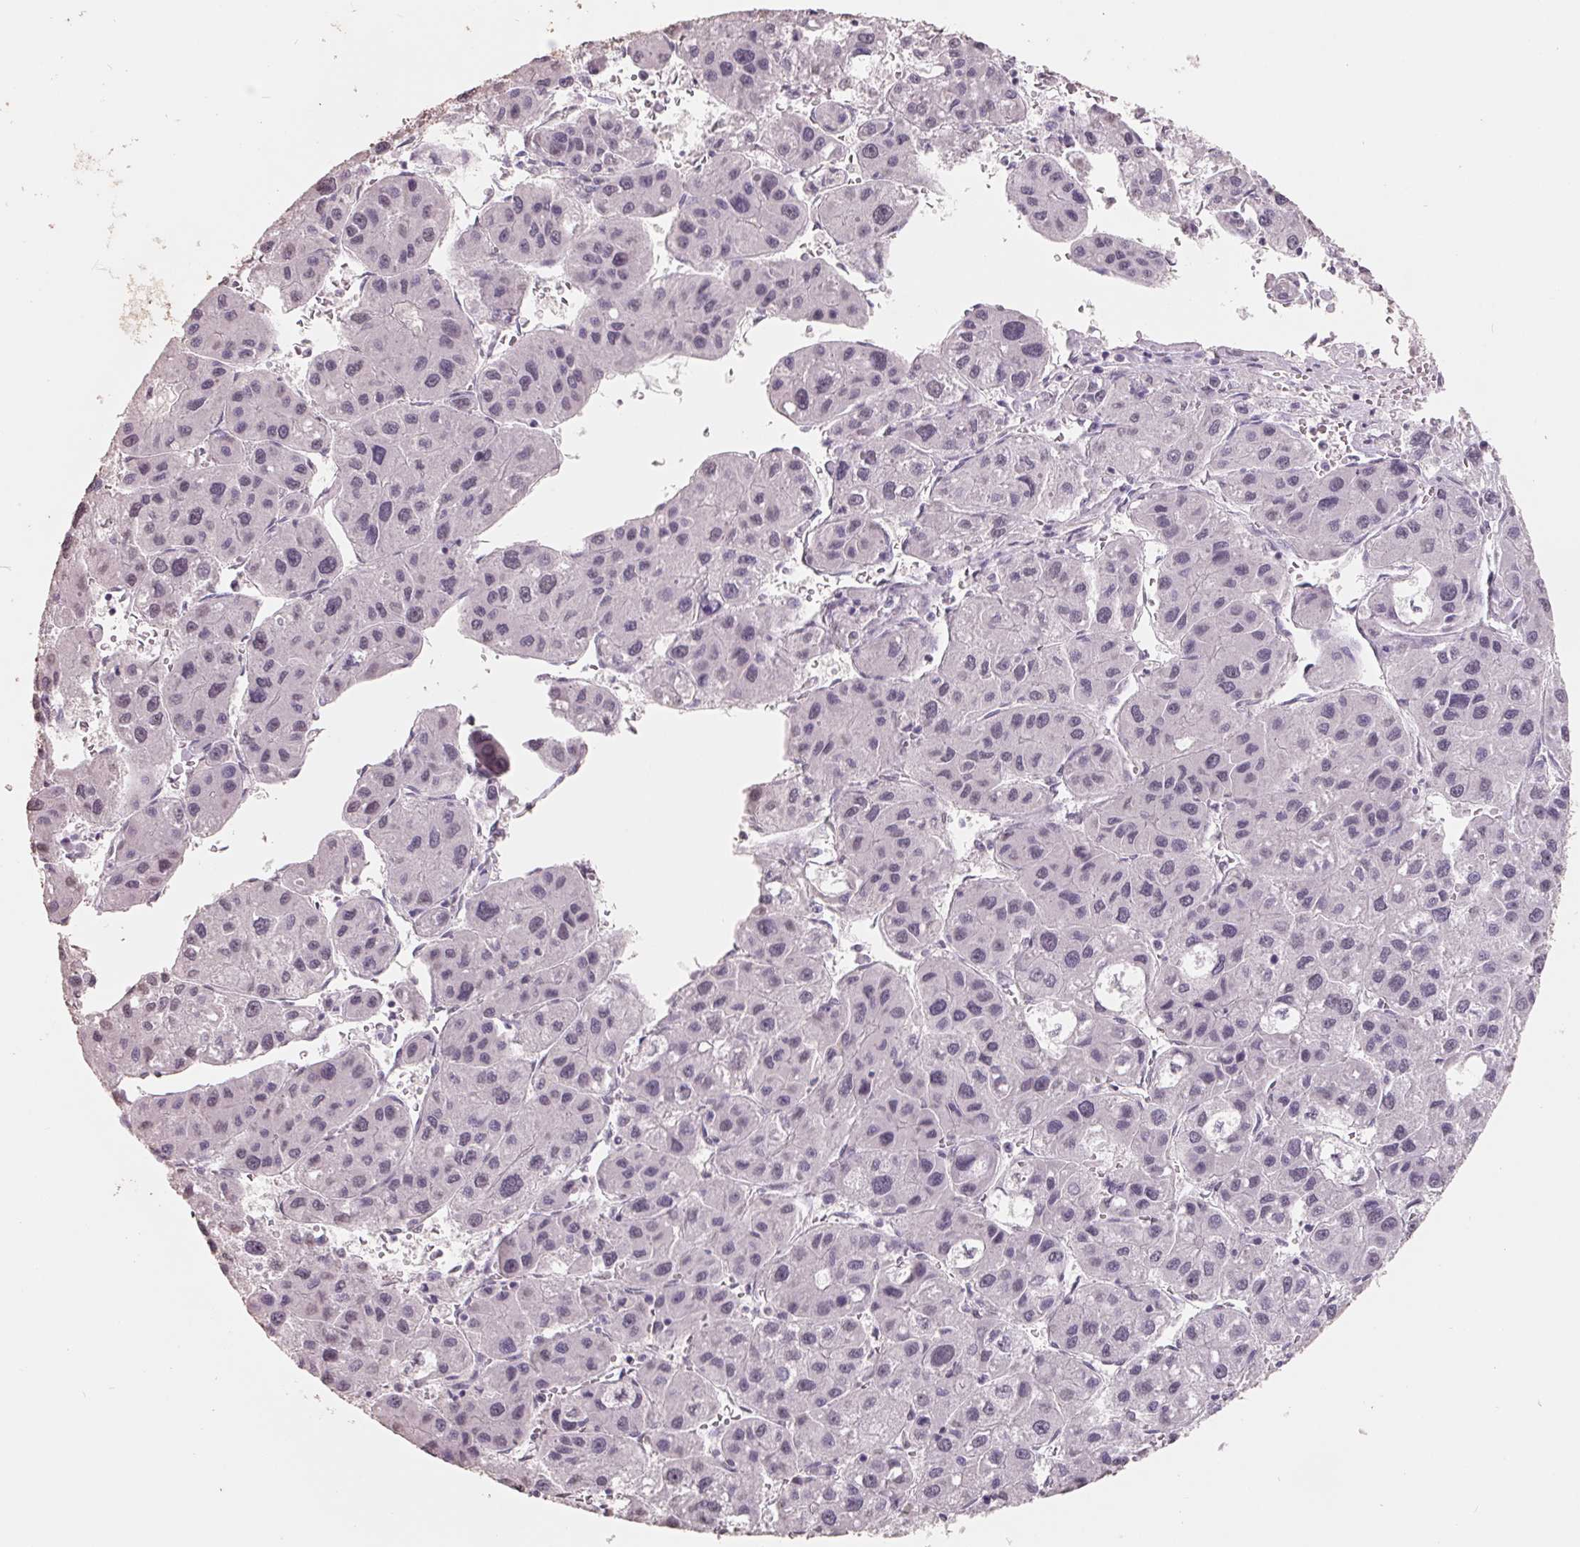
{"staining": {"intensity": "negative", "quantity": "none", "location": "none"}, "tissue": "liver cancer", "cell_type": "Tumor cells", "image_type": "cancer", "snomed": [{"axis": "morphology", "description": "Carcinoma, Hepatocellular, NOS"}, {"axis": "topography", "description": "Liver"}], "caption": "Protein analysis of liver cancer (hepatocellular carcinoma) demonstrates no significant expression in tumor cells.", "gene": "FTCD", "patient": {"sex": "male", "age": 73}}